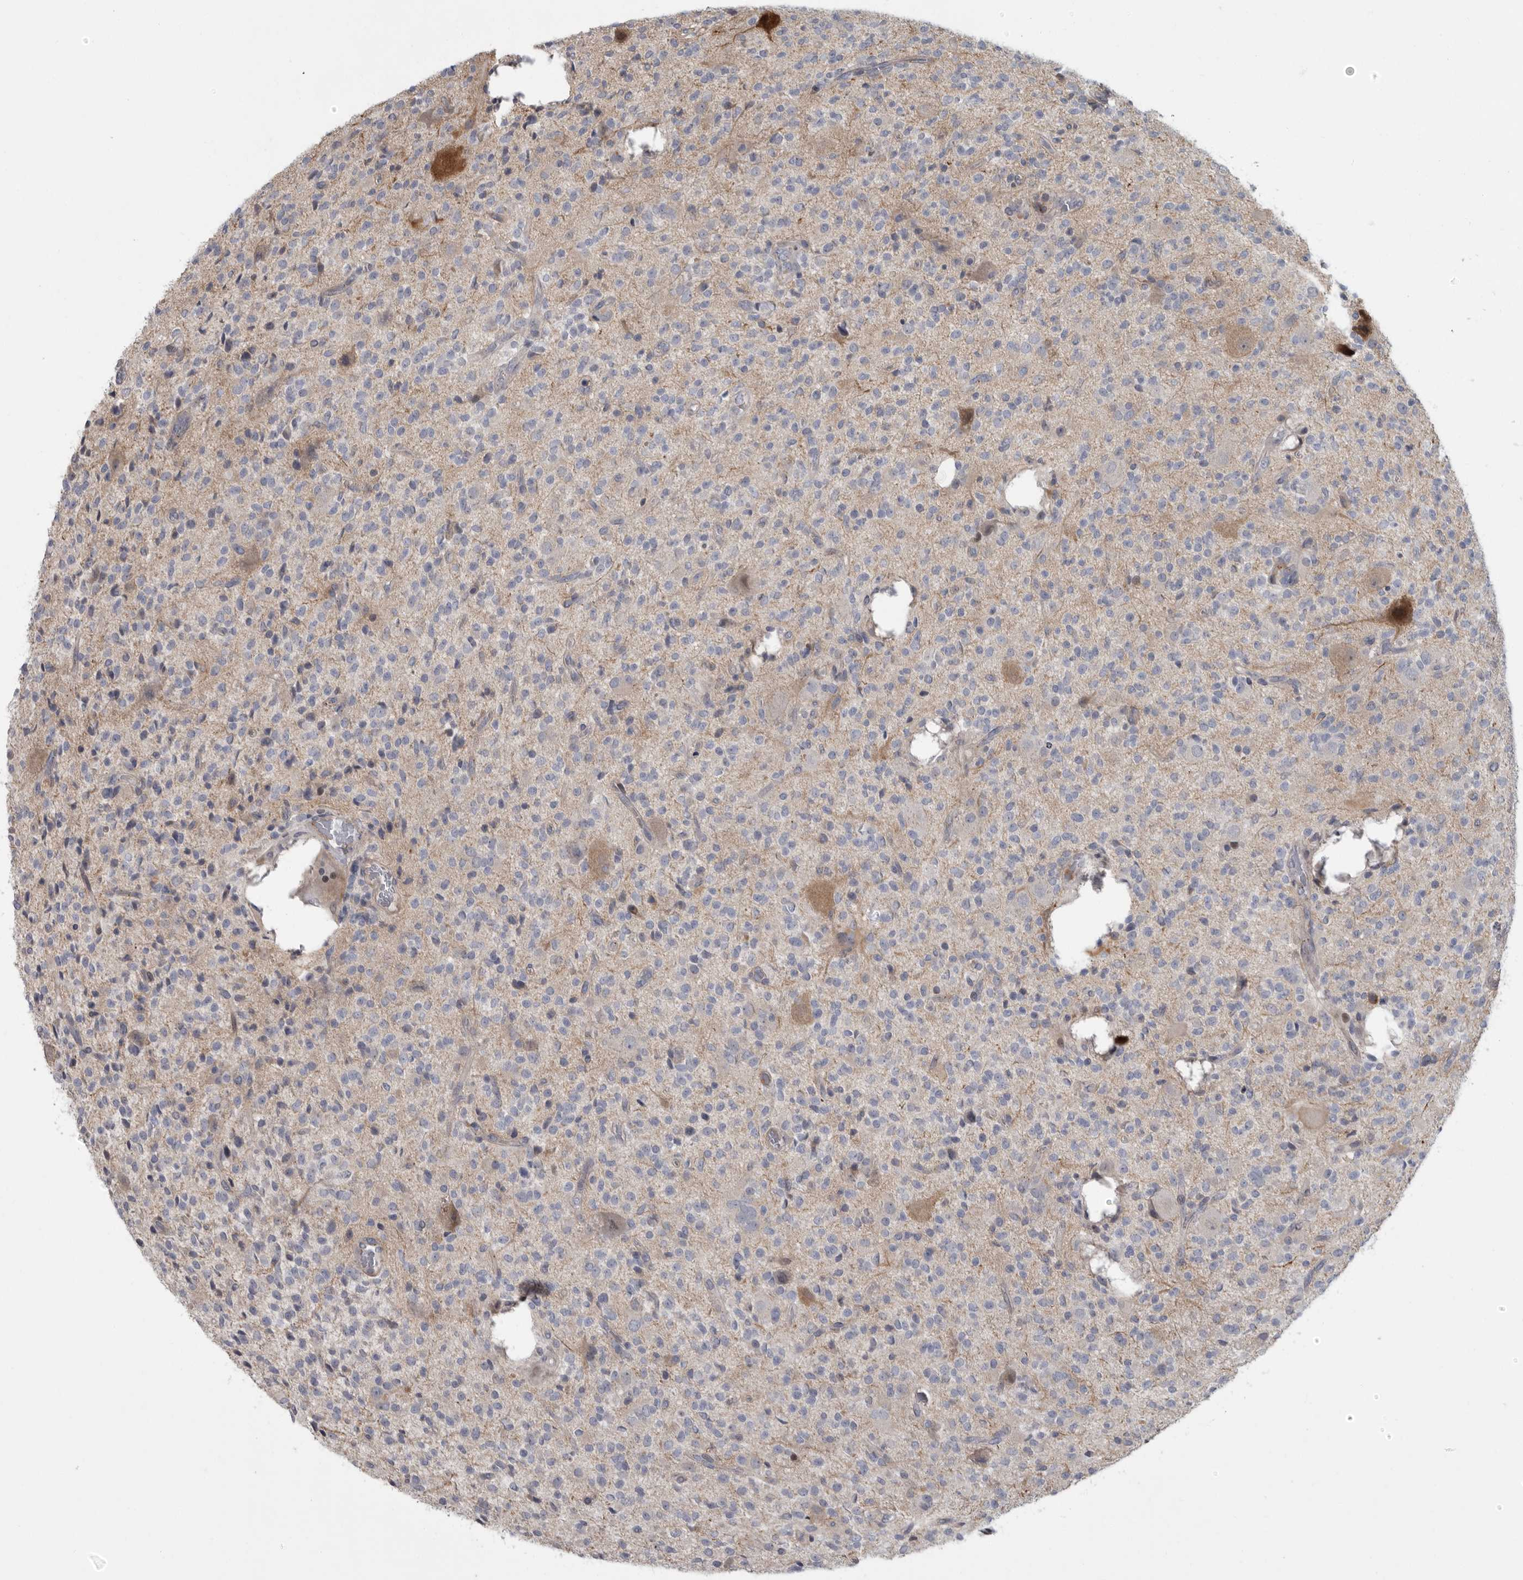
{"staining": {"intensity": "negative", "quantity": "none", "location": "none"}, "tissue": "glioma", "cell_type": "Tumor cells", "image_type": "cancer", "snomed": [{"axis": "morphology", "description": "Glioma, malignant, High grade"}, {"axis": "topography", "description": "Brain"}], "caption": "An image of human glioma is negative for staining in tumor cells.", "gene": "PDE7A", "patient": {"sex": "male", "age": 34}}